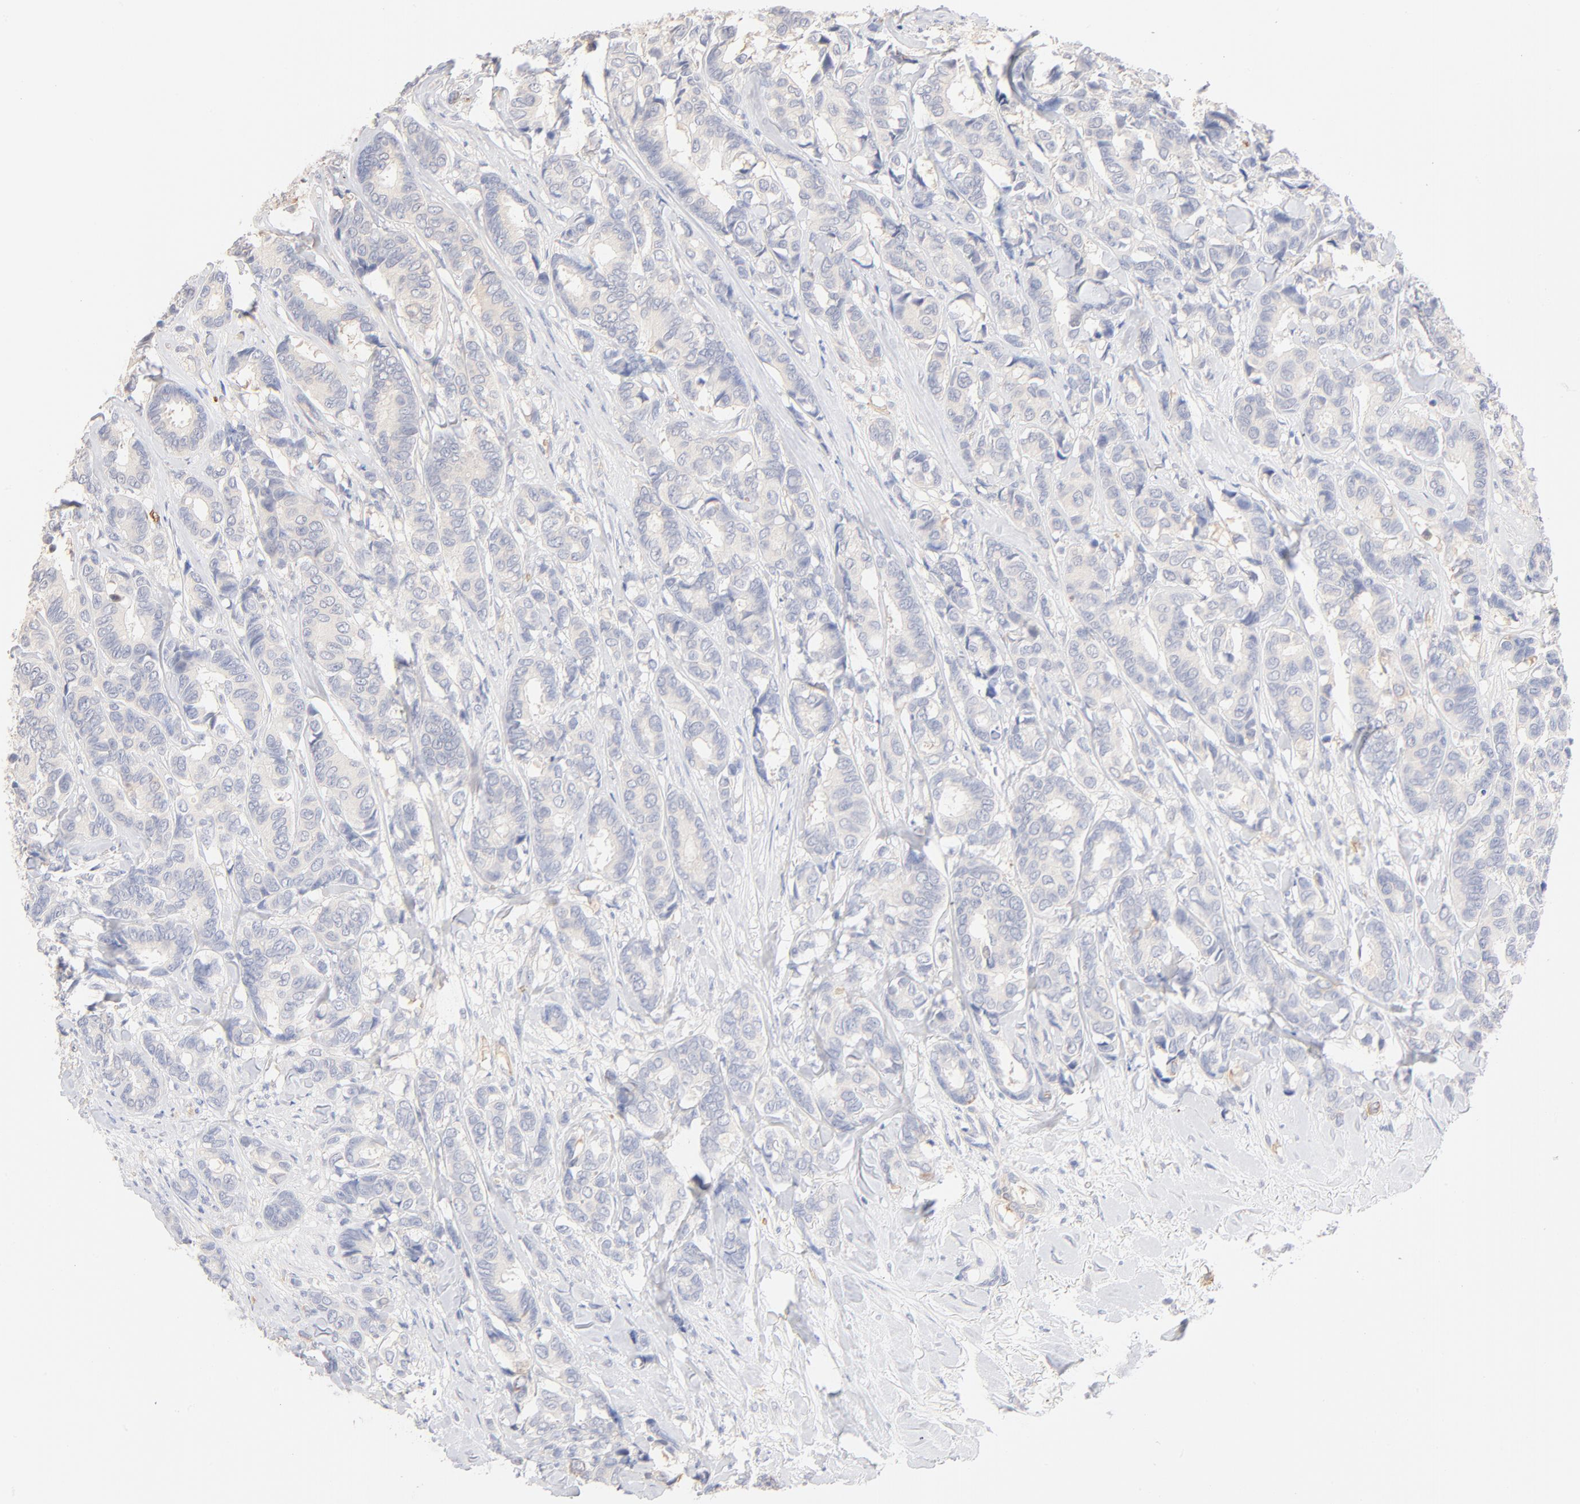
{"staining": {"intensity": "negative", "quantity": "none", "location": "none"}, "tissue": "breast cancer", "cell_type": "Tumor cells", "image_type": "cancer", "snomed": [{"axis": "morphology", "description": "Duct carcinoma"}, {"axis": "topography", "description": "Breast"}], "caption": "Image shows no significant protein staining in tumor cells of breast infiltrating ductal carcinoma.", "gene": "SPTB", "patient": {"sex": "female", "age": 87}}